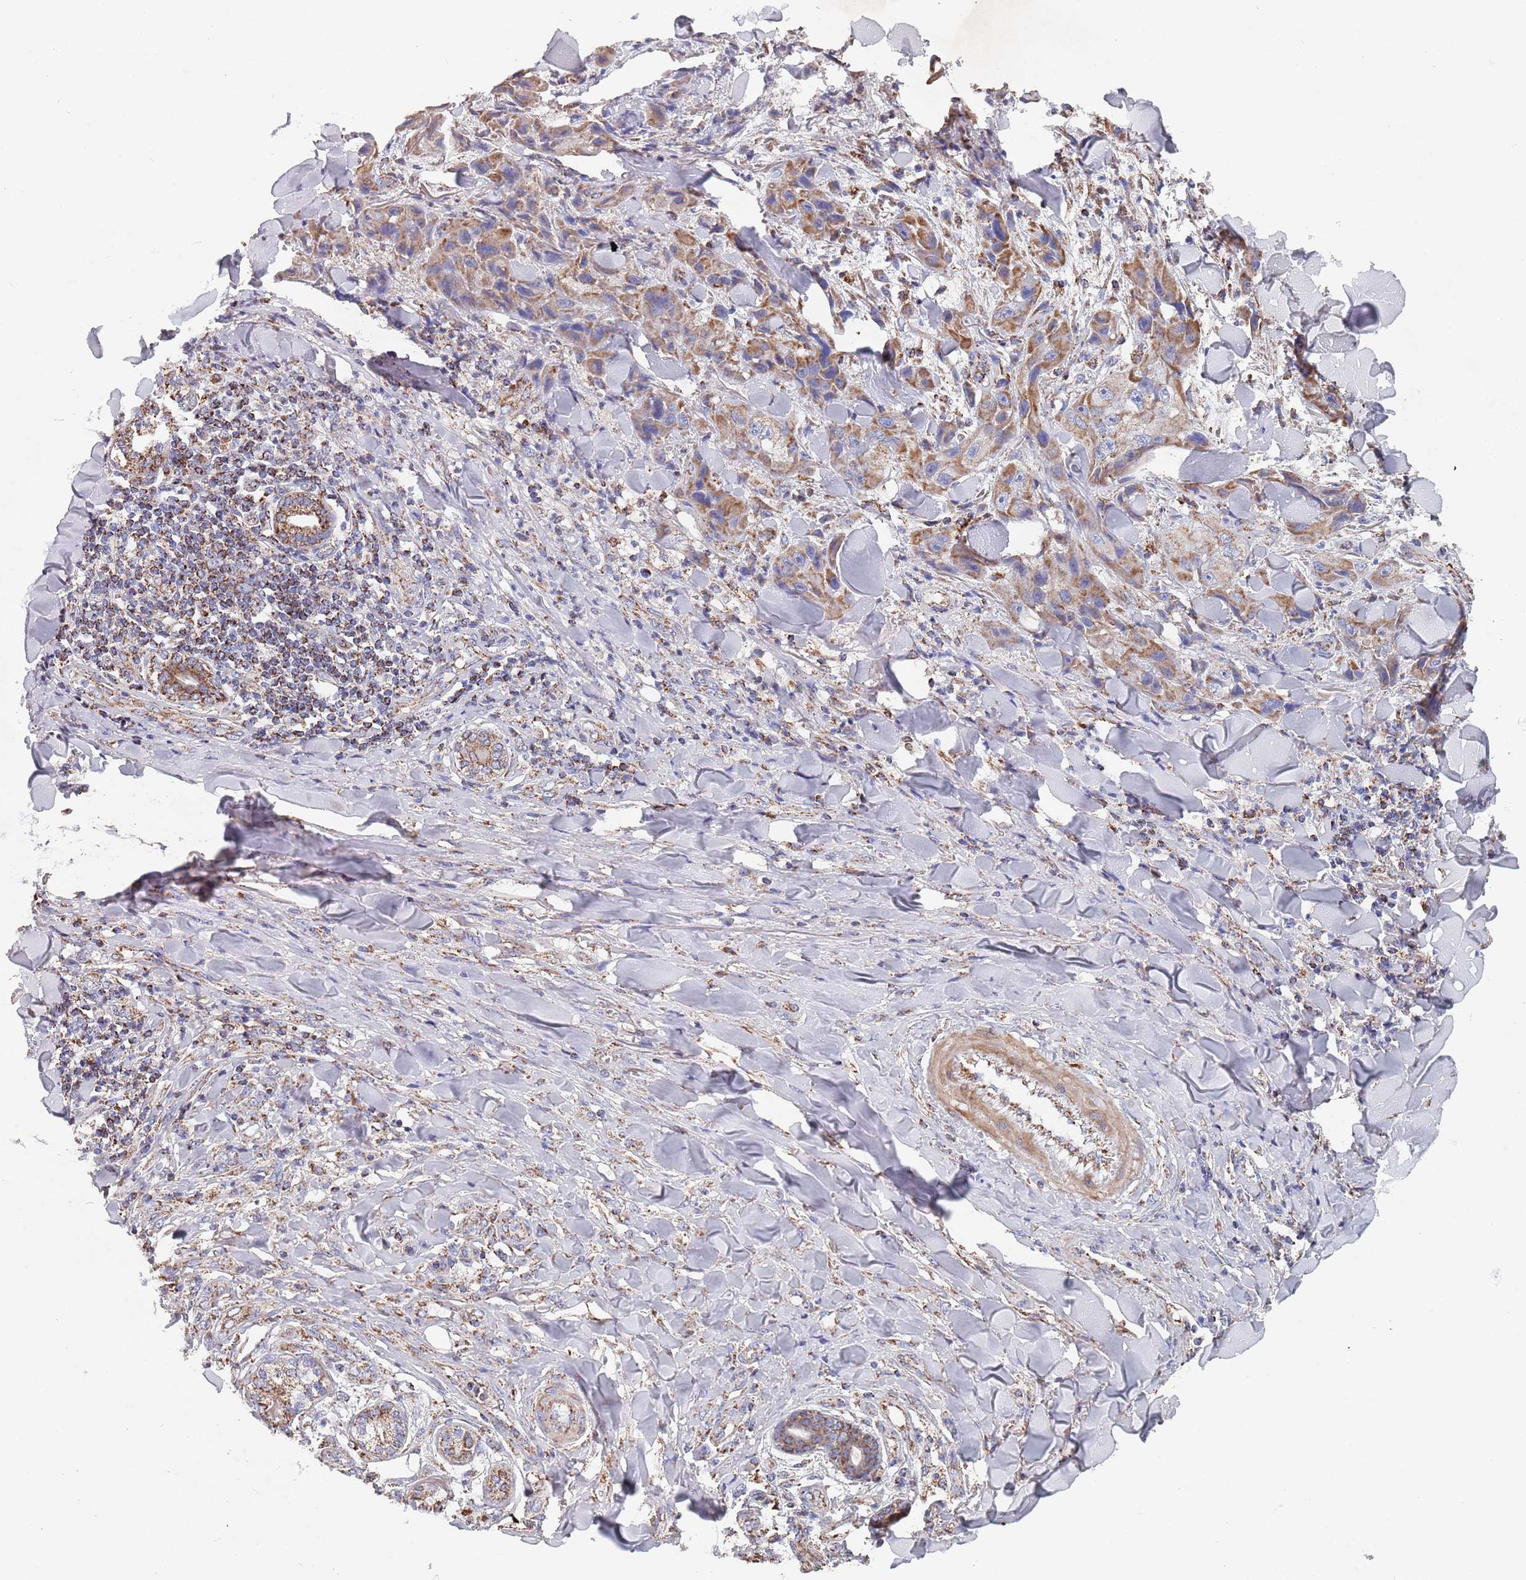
{"staining": {"intensity": "moderate", "quantity": ">75%", "location": "cytoplasmic/membranous"}, "tissue": "skin cancer", "cell_type": "Tumor cells", "image_type": "cancer", "snomed": [{"axis": "morphology", "description": "Squamous cell carcinoma, NOS"}, {"axis": "topography", "description": "Skin"}, {"axis": "topography", "description": "Subcutis"}], "caption": "Immunohistochemistry (DAB (3,3'-diaminobenzidine)) staining of squamous cell carcinoma (skin) exhibits moderate cytoplasmic/membranous protein expression in about >75% of tumor cells. (DAB (3,3'-diaminobenzidine) IHC, brown staining for protein, blue staining for nuclei).", "gene": "PGP", "patient": {"sex": "male", "age": 73}}